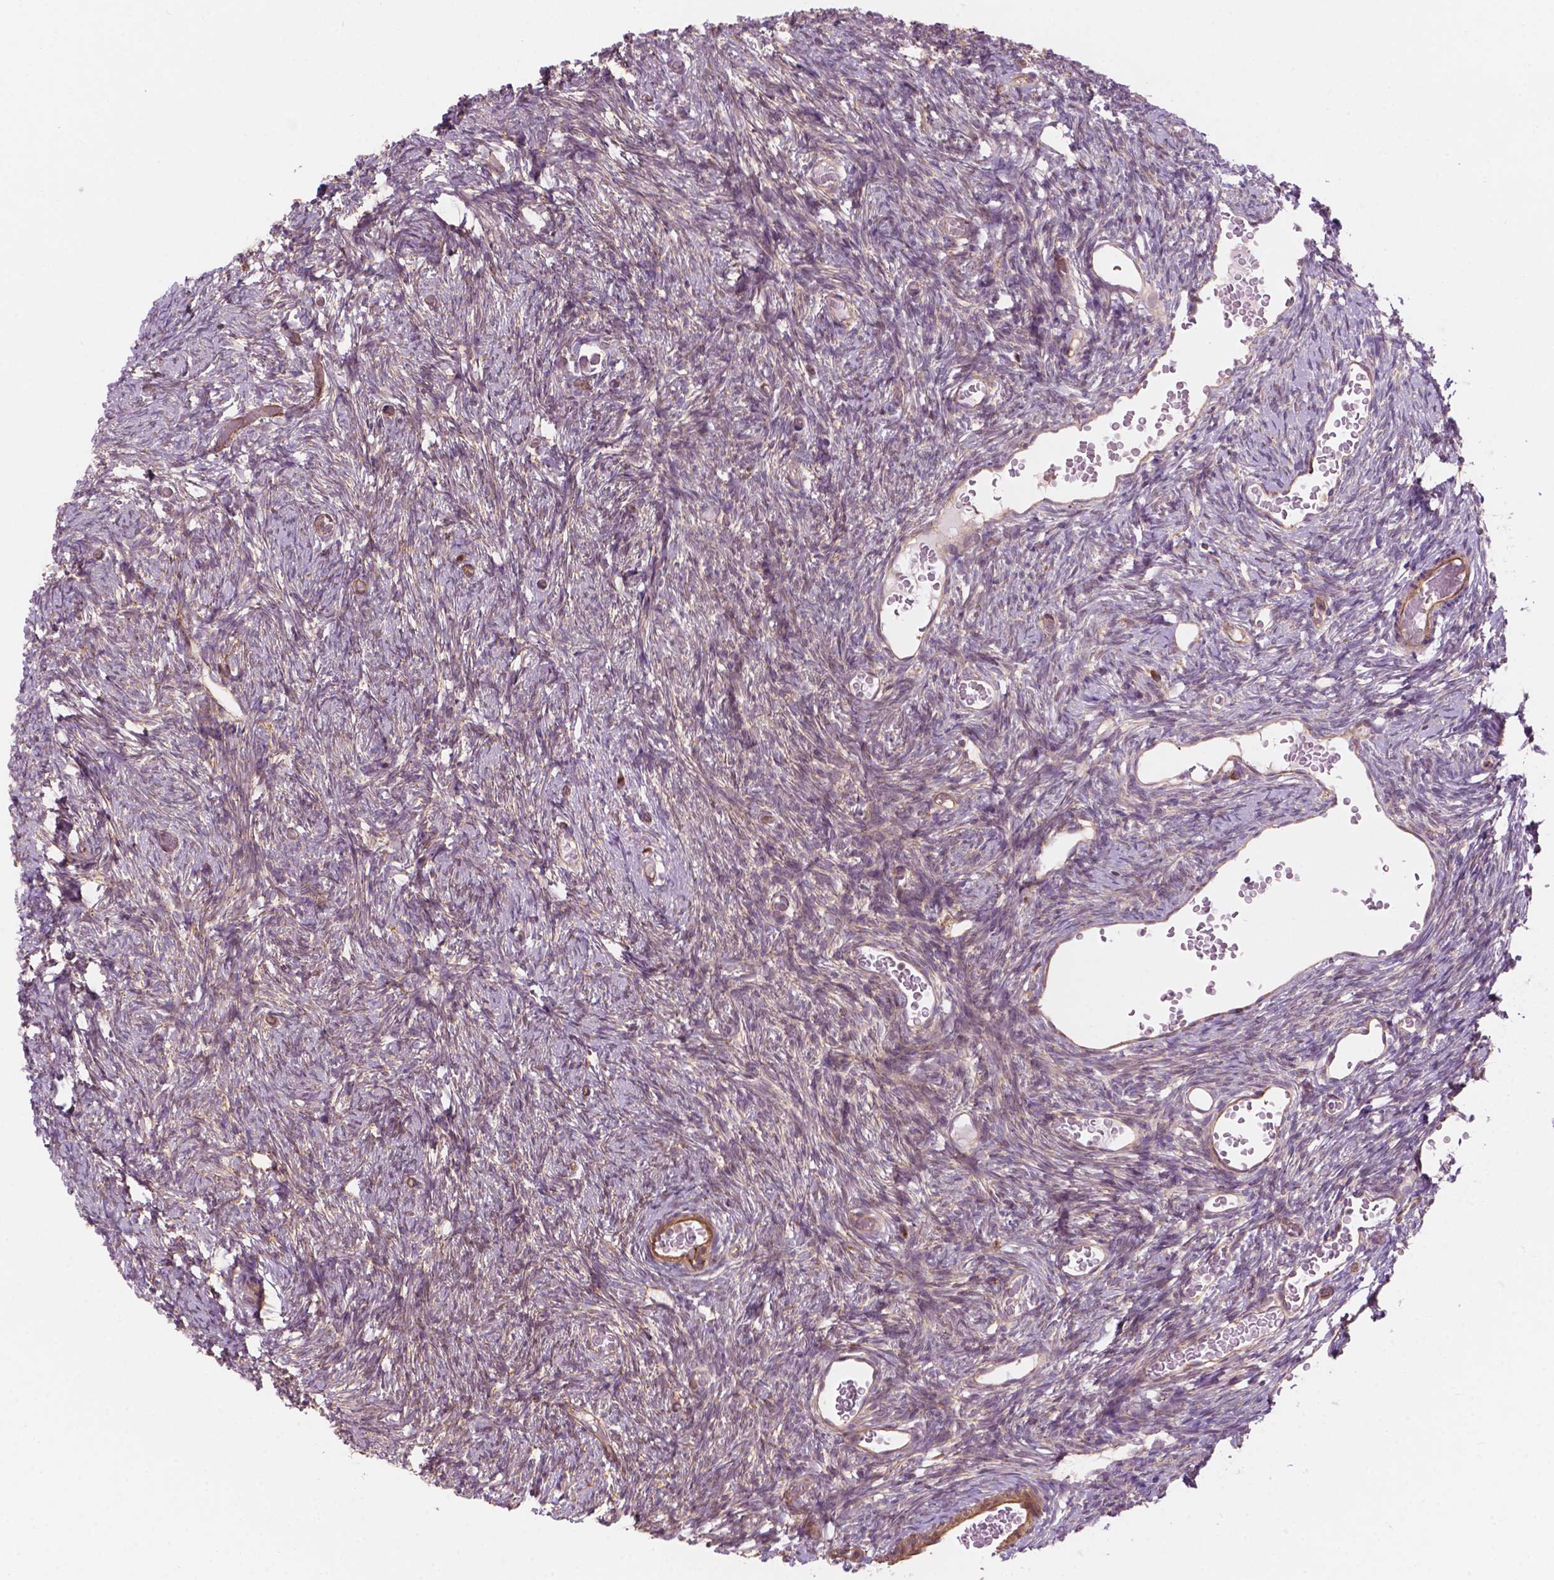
{"staining": {"intensity": "moderate", "quantity": "25%-75%", "location": "cytoplasmic/membranous"}, "tissue": "ovary", "cell_type": "Follicle cells", "image_type": "normal", "snomed": [{"axis": "morphology", "description": "Normal tissue, NOS"}, {"axis": "topography", "description": "Ovary"}], "caption": "High-magnification brightfield microscopy of unremarkable ovary stained with DAB (3,3'-diaminobenzidine) (brown) and counterstained with hematoxylin (blue). follicle cells exhibit moderate cytoplasmic/membranous expression is identified in about25%-75% of cells. (DAB (3,3'-diaminobenzidine) IHC, brown staining for protein, blue staining for nuclei).", "gene": "SURF4", "patient": {"sex": "female", "age": 39}}